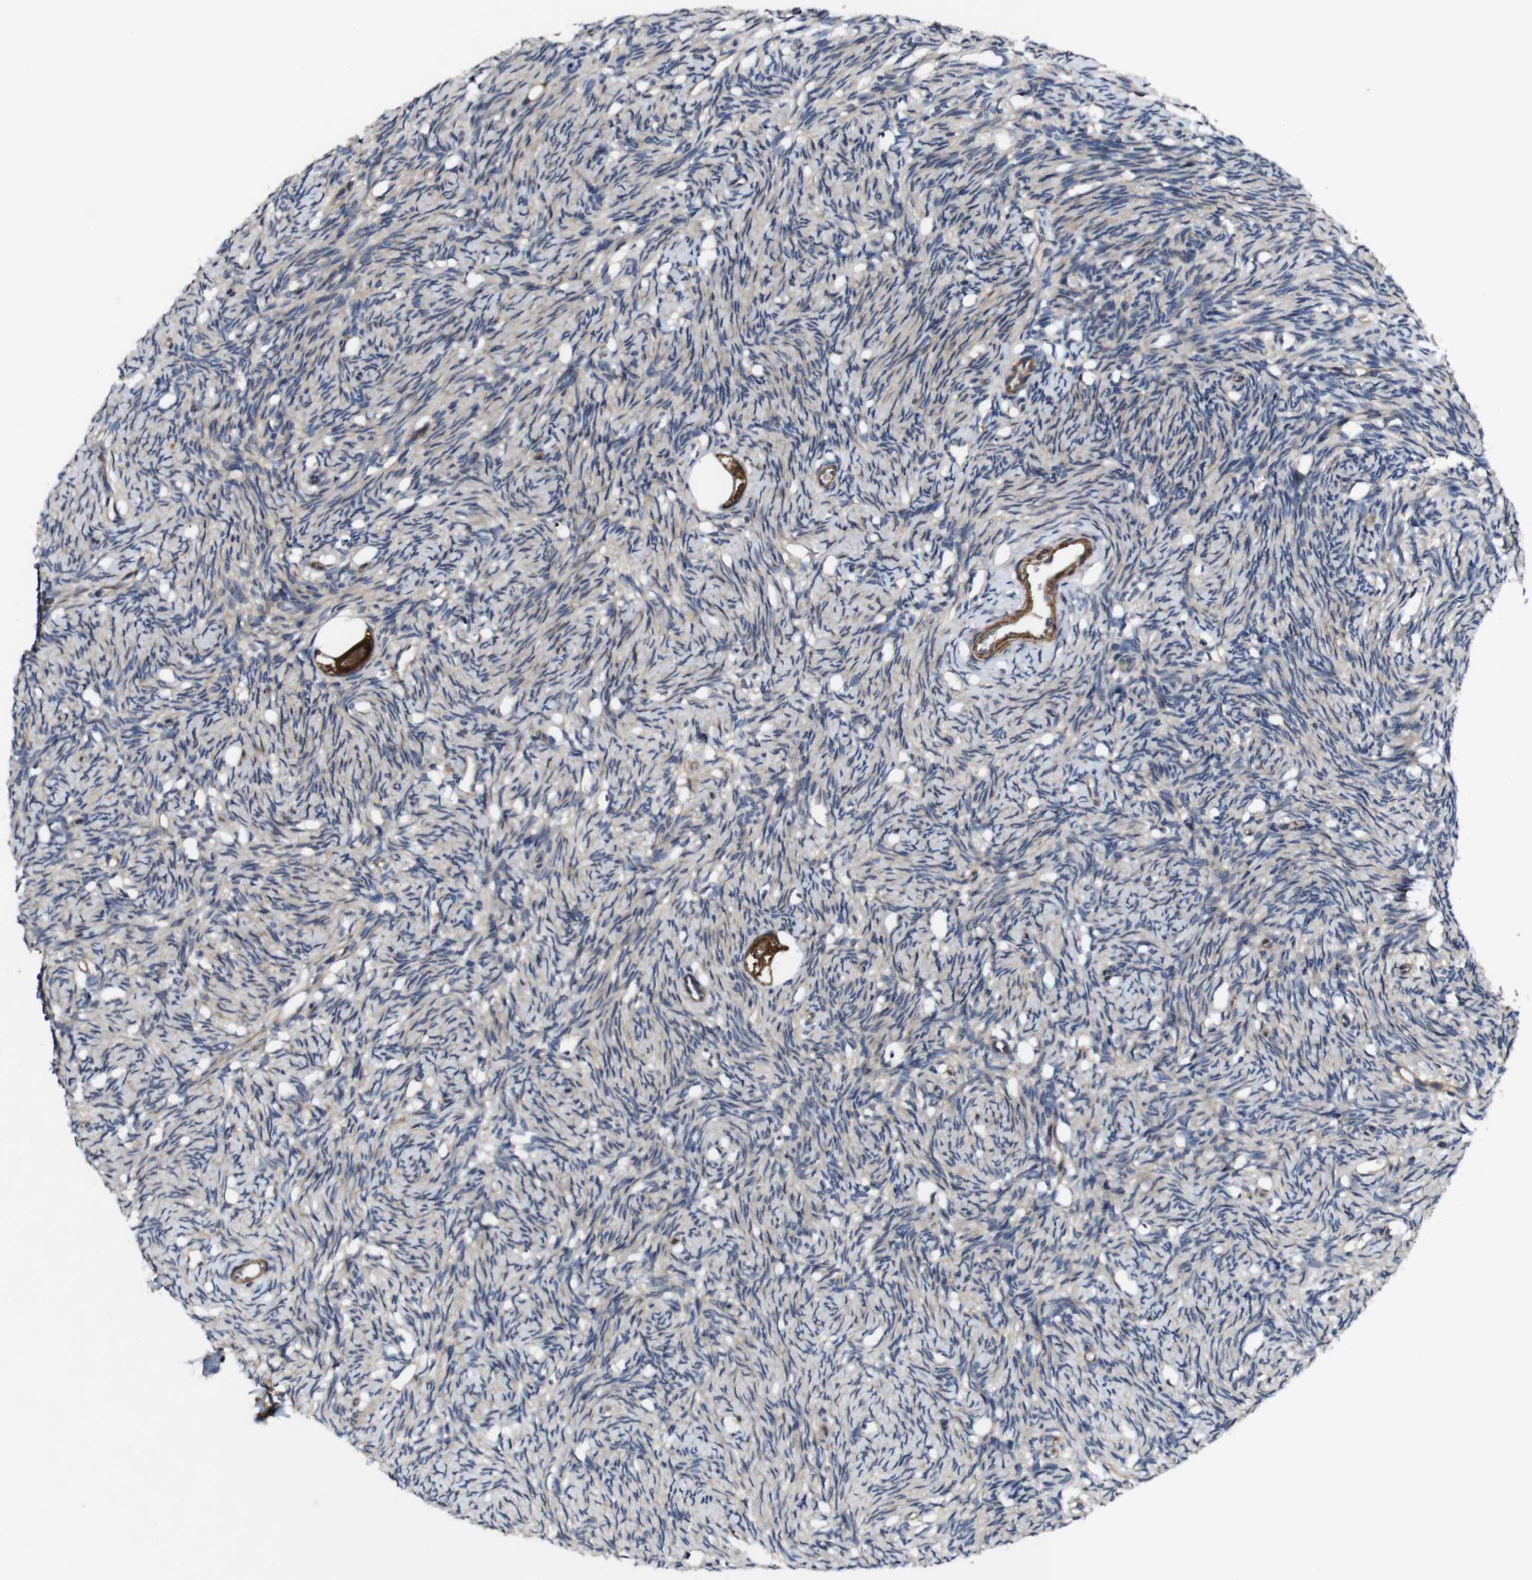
{"staining": {"intensity": "strong", "quantity": ">75%", "location": "cytoplasmic/membranous"}, "tissue": "ovary", "cell_type": "Follicle cells", "image_type": "normal", "snomed": [{"axis": "morphology", "description": "Normal tissue, NOS"}, {"axis": "topography", "description": "Ovary"}], "caption": "High-magnification brightfield microscopy of normal ovary stained with DAB (3,3'-diaminobenzidine) (brown) and counterstained with hematoxylin (blue). follicle cells exhibit strong cytoplasmic/membranous staining is appreciated in about>75% of cells.", "gene": "GSDME", "patient": {"sex": "female", "age": 33}}